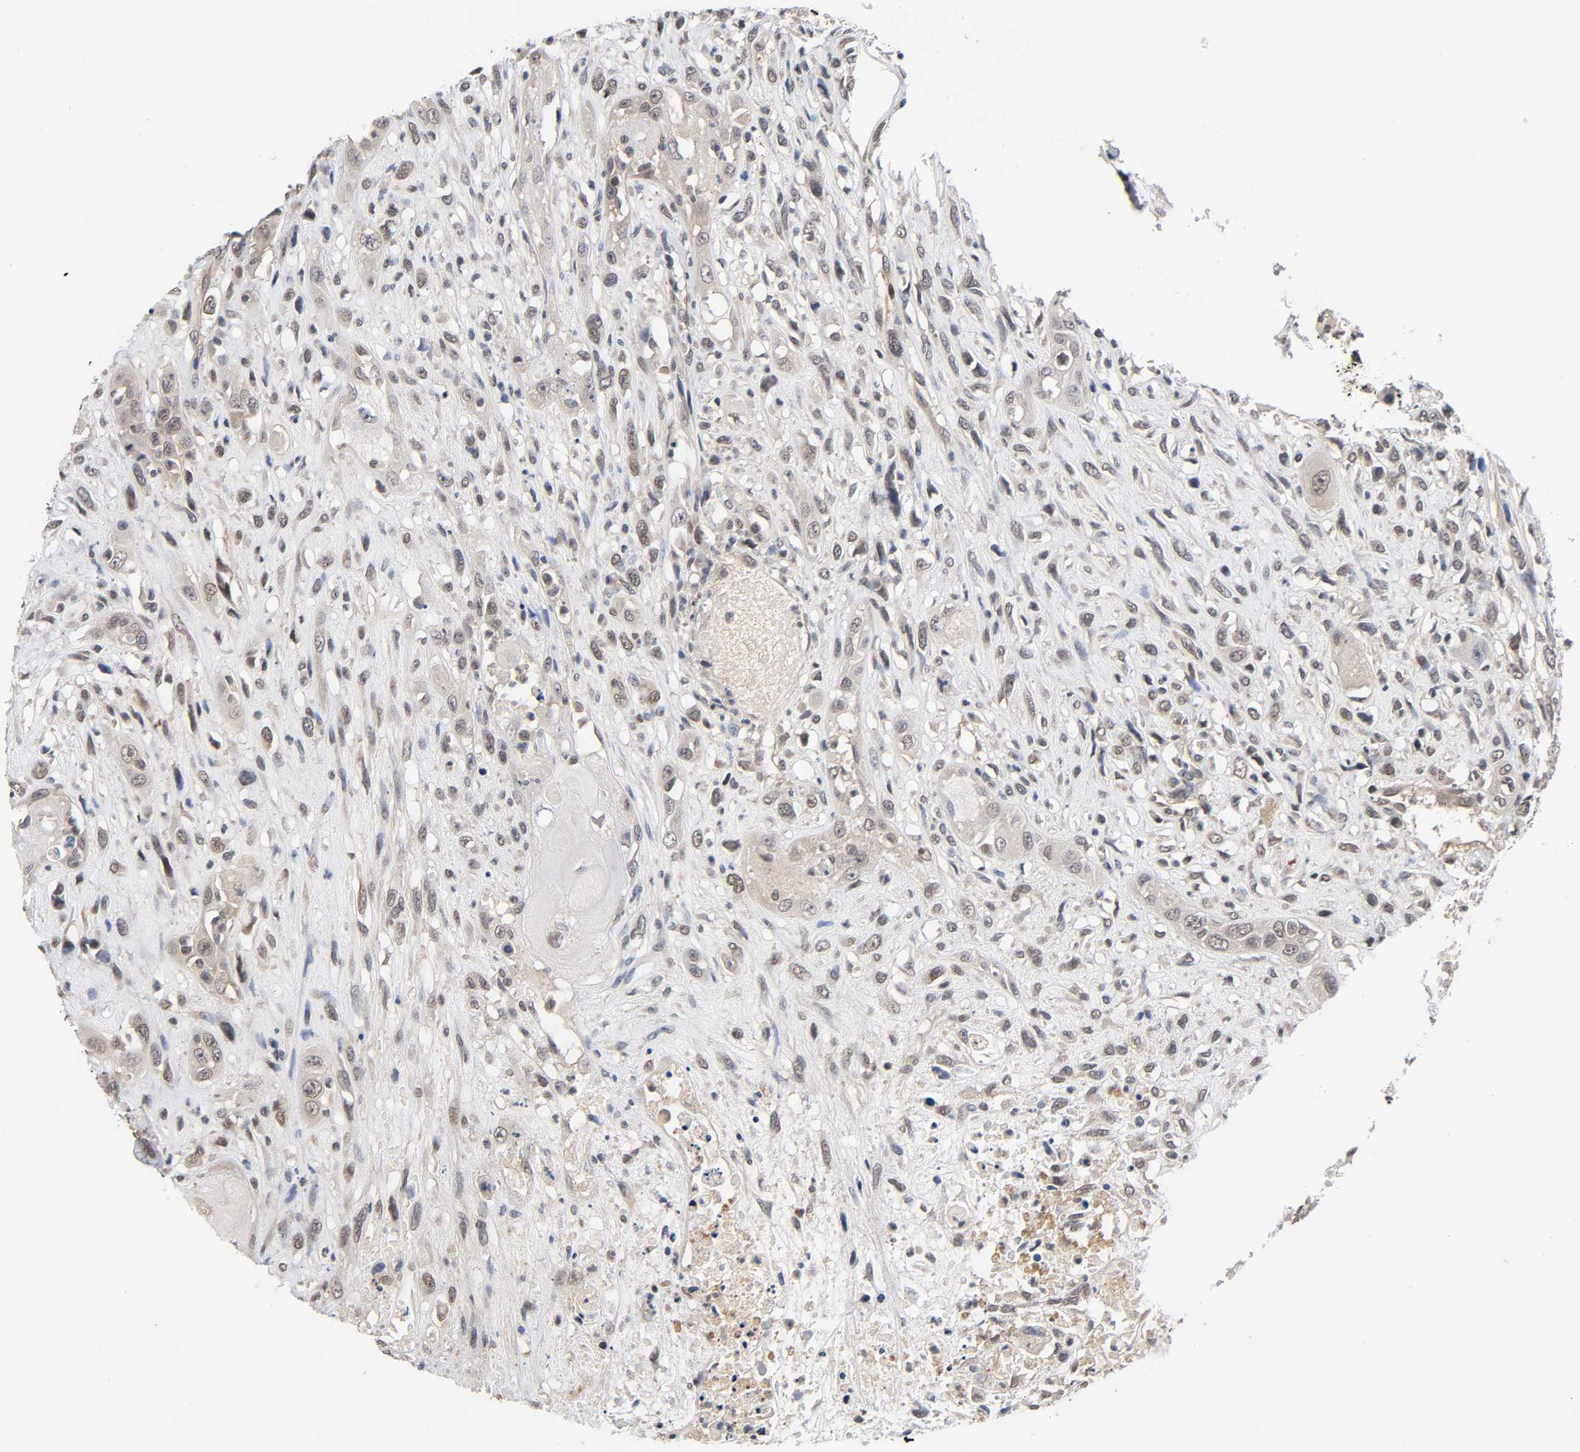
{"staining": {"intensity": "weak", "quantity": "25%-75%", "location": "cytoplasmic/membranous"}, "tissue": "head and neck cancer", "cell_type": "Tumor cells", "image_type": "cancer", "snomed": [{"axis": "morphology", "description": "Necrosis, NOS"}, {"axis": "morphology", "description": "Neoplasm, malignant, NOS"}, {"axis": "topography", "description": "Salivary gland"}, {"axis": "topography", "description": "Head-Neck"}], "caption": "This is an image of immunohistochemistry staining of head and neck neoplasm (malignant), which shows weak expression in the cytoplasmic/membranous of tumor cells.", "gene": "PRKAB1", "patient": {"sex": "male", "age": 43}}